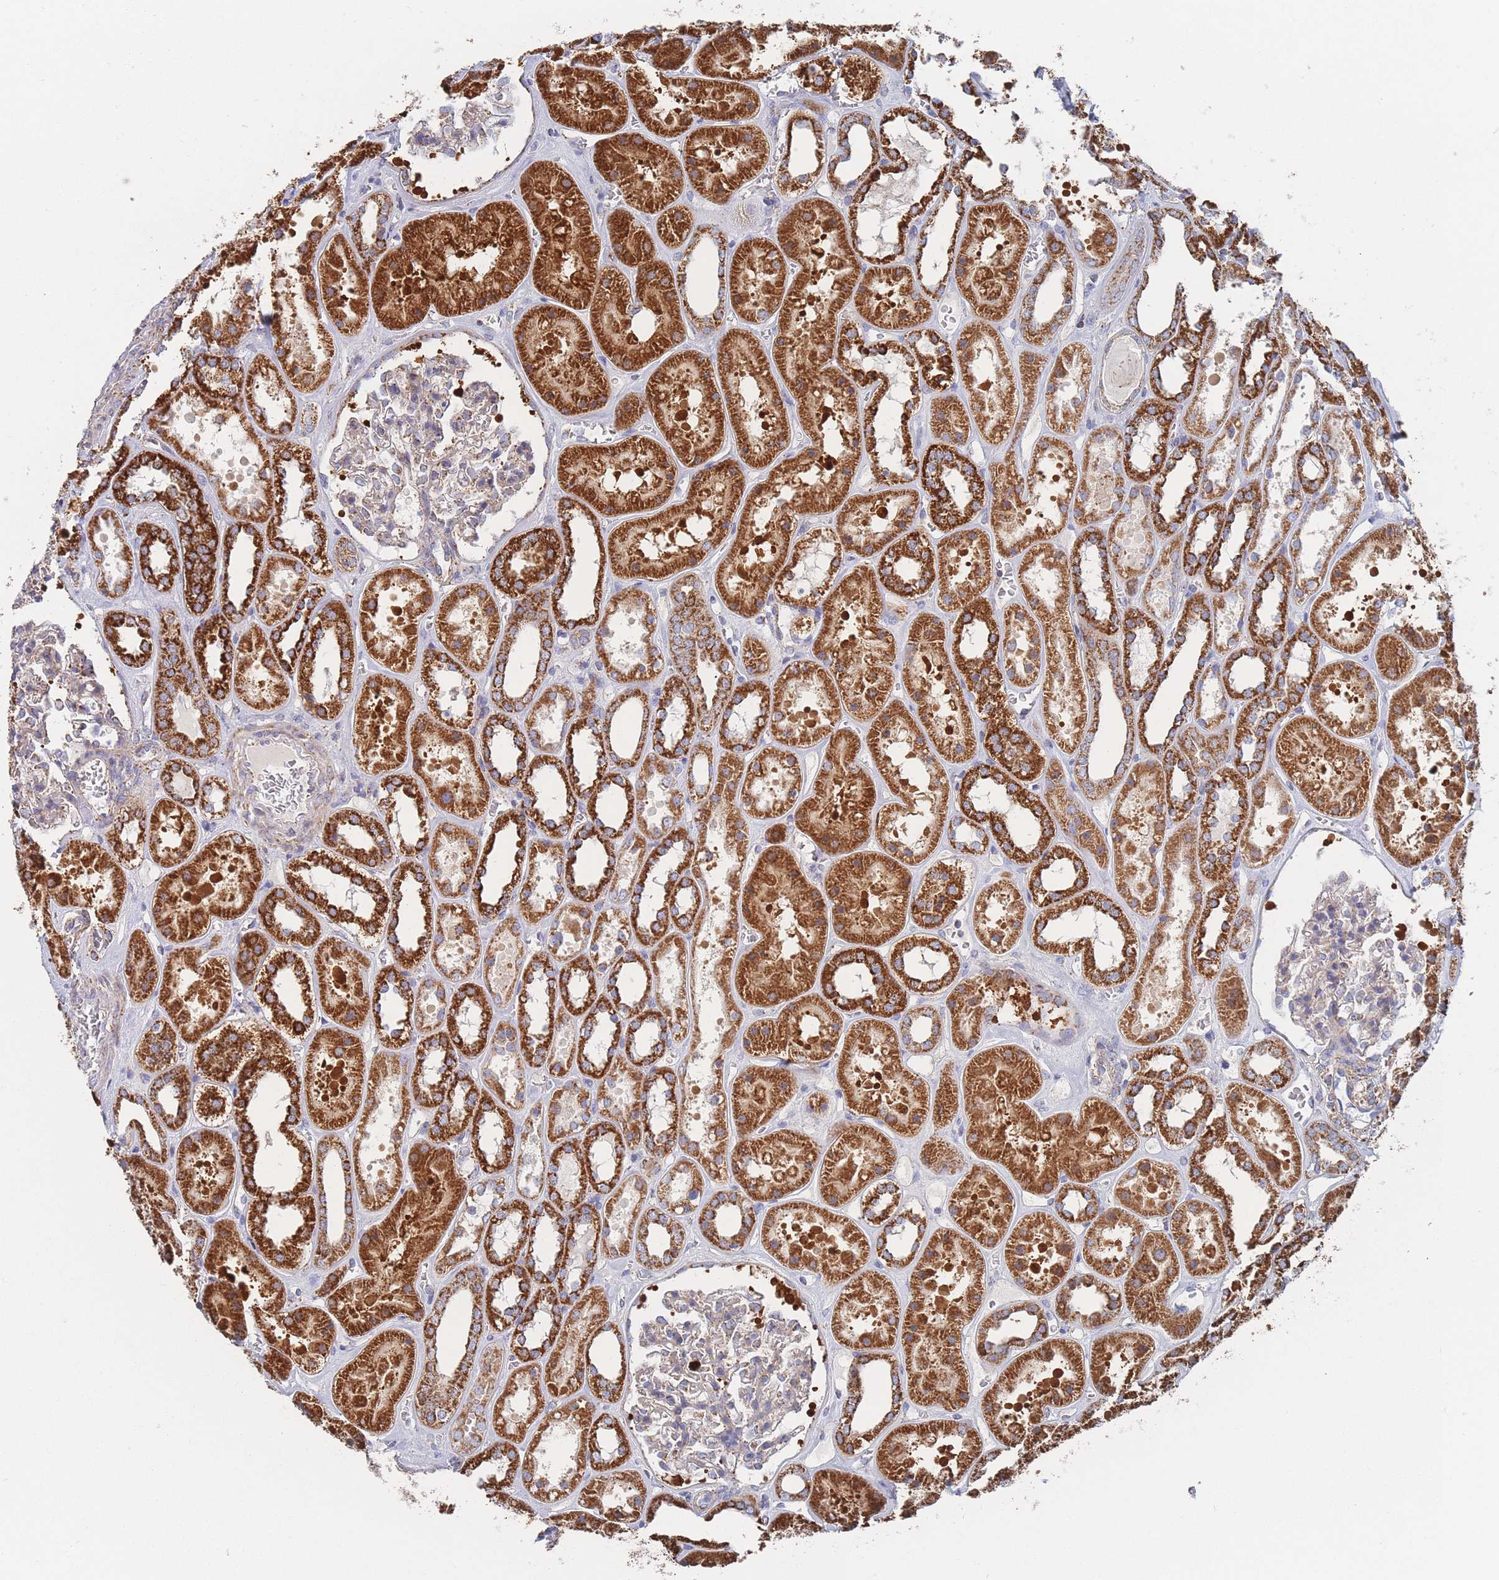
{"staining": {"intensity": "weak", "quantity": "<25%", "location": "cytoplasmic/membranous"}, "tissue": "kidney", "cell_type": "Cells in glomeruli", "image_type": "normal", "snomed": [{"axis": "morphology", "description": "Normal tissue, NOS"}, {"axis": "topography", "description": "Kidney"}], "caption": "Immunohistochemistry of unremarkable human kidney displays no positivity in cells in glomeruli. The staining is performed using DAB brown chromogen with nuclei counter-stained in using hematoxylin.", "gene": "IKZF4", "patient": {"sex": "female", "age": 41}}